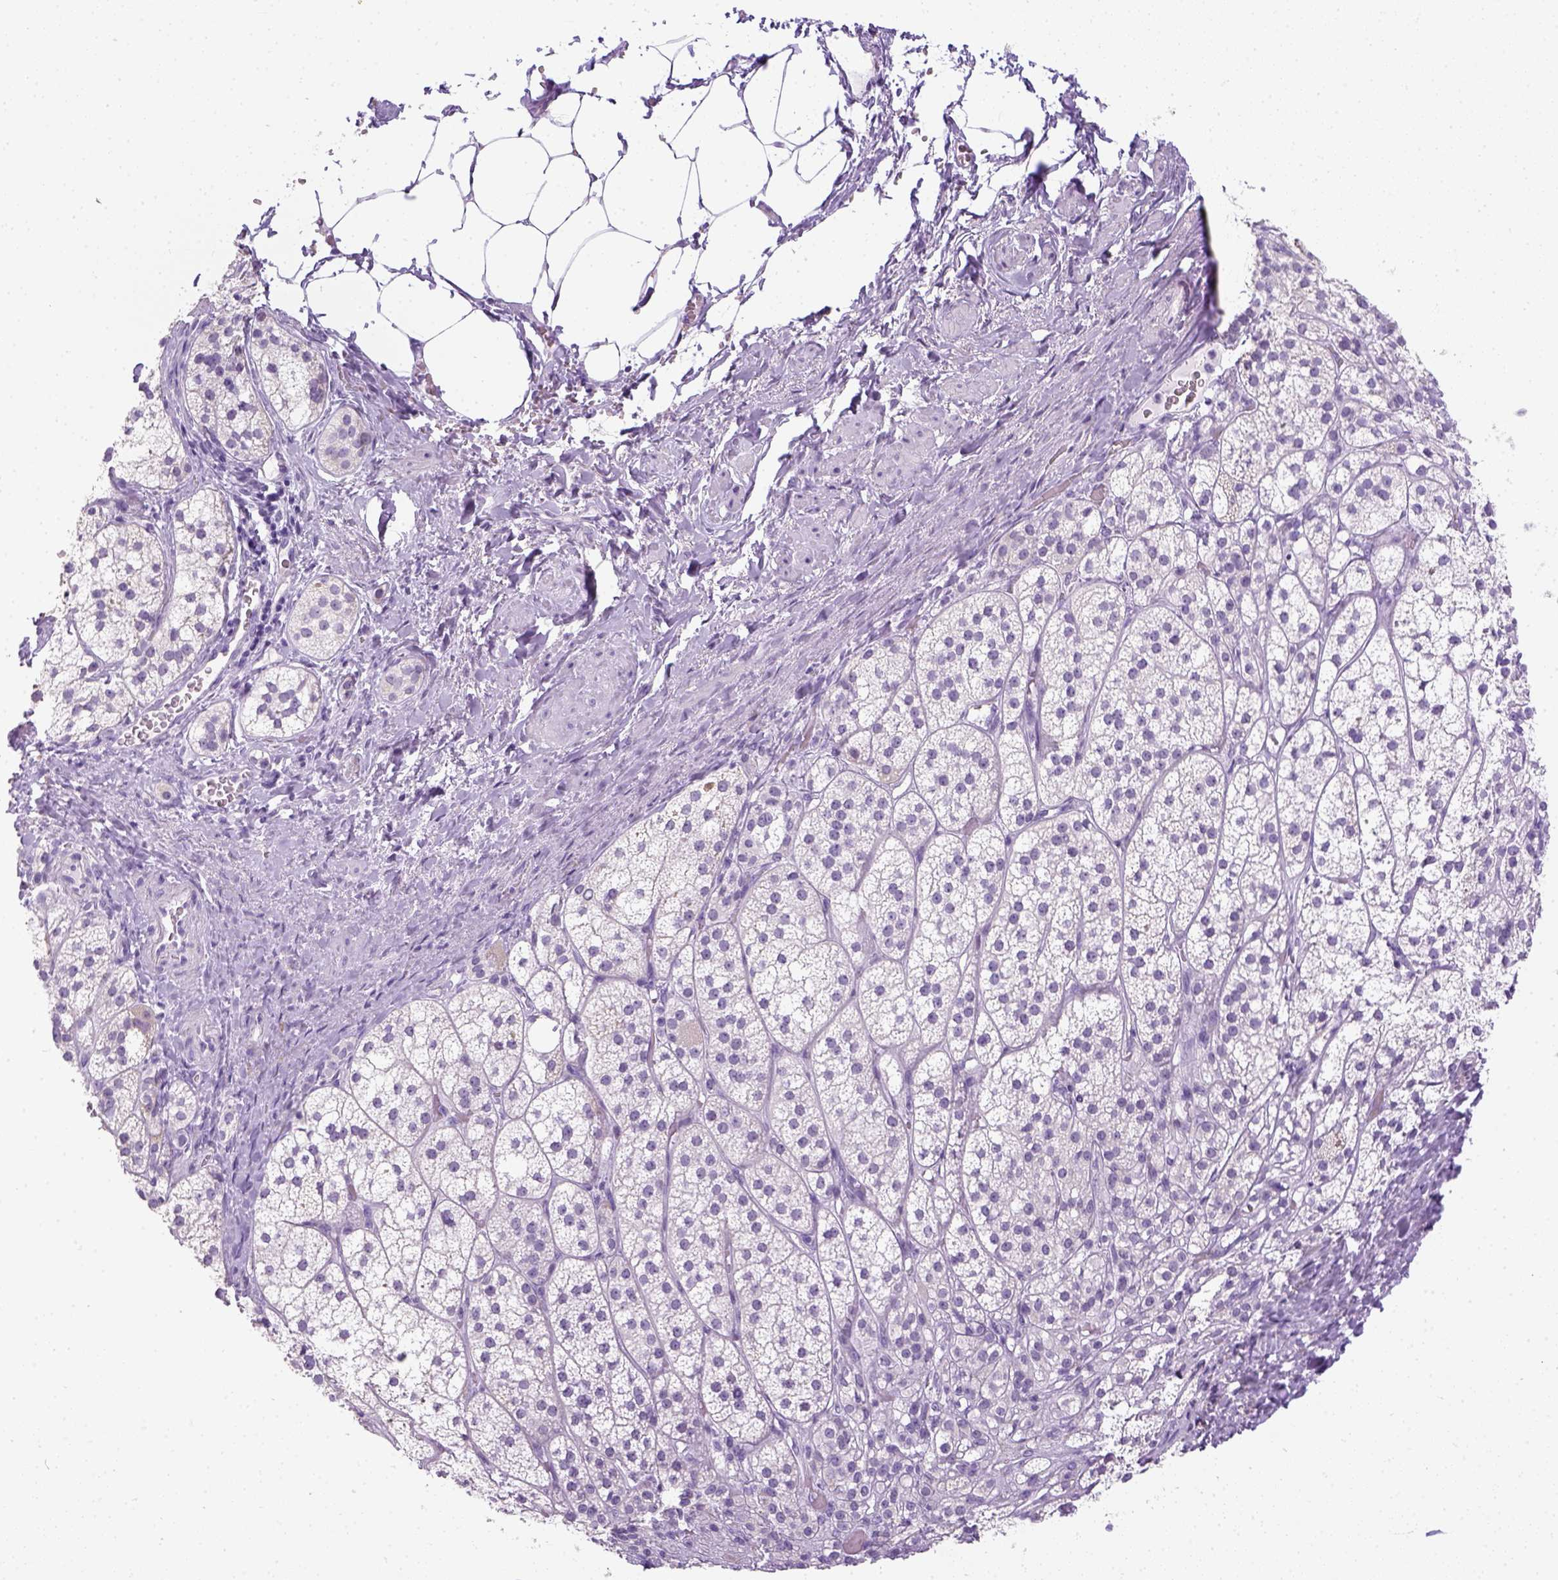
{"staining": {"intensity": "negative", "quantity": "none", "location": "none"}, "tissue": "adrenal gland", "cell_type": "Glandular cells", "image_type": "normal", "snomed": [{"axis": "morphology", "description": "Normal tissue, NOS"}, {"axis": "topography", "description": "Adrenal gland"}], "caption": "Protein analysis of benign adrenal gland demonstrates no significant positivity in glandular cells.", "gene": "LGSN", "patient": {"sex": "female", "age": 60}}